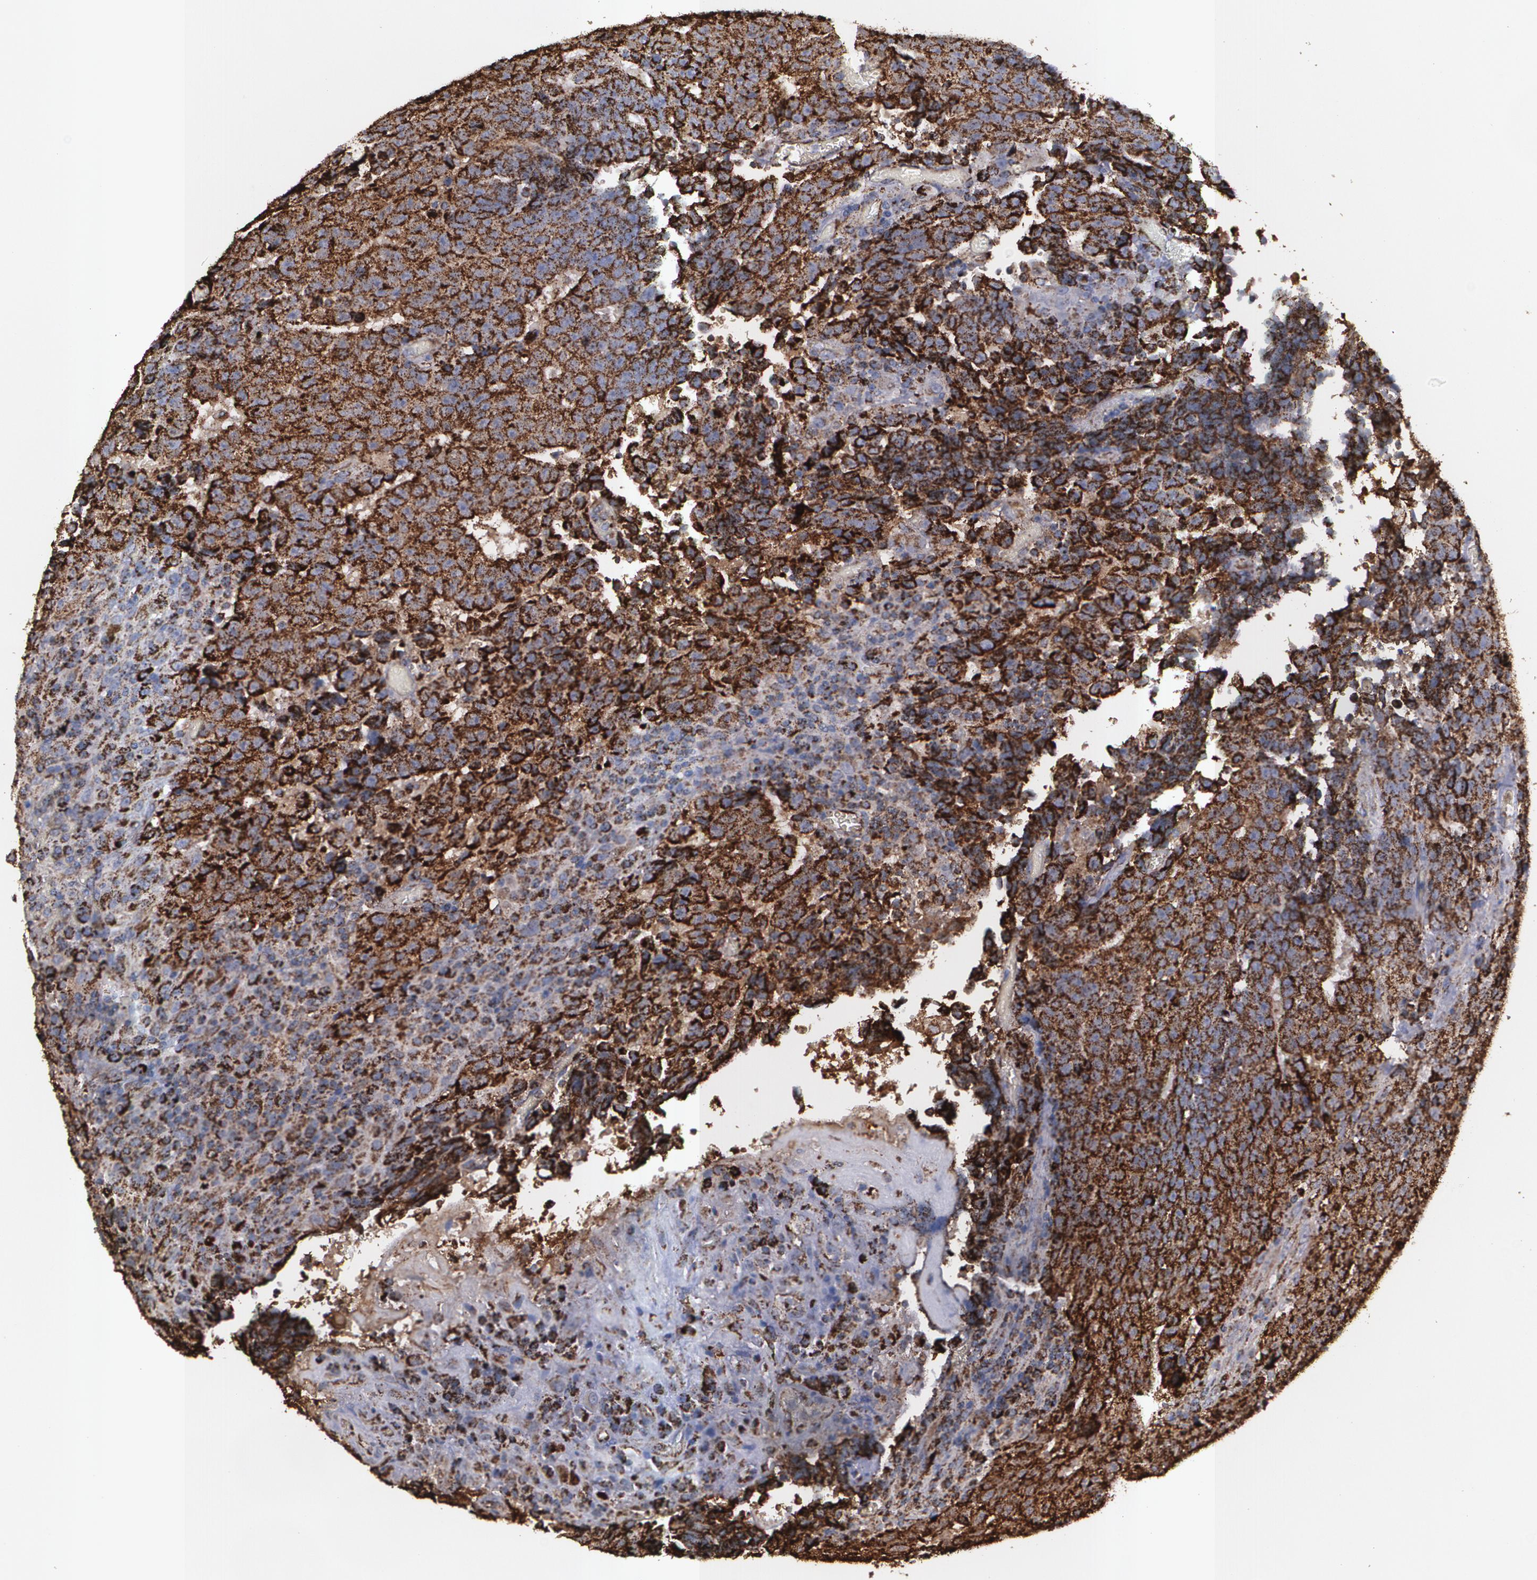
{"staining": {"intensity": "strong", "quantity": ">75%", "location": "cytoplasmic/membranous"}, "tissue": "testis cancer", "cell_type": "Tumor cells", "image_type": "cancer", "snomed": [{"axis": "morphology", "description": "Necrosis, NOS"}, {"axis": "morphology", "description": "Carcinoma, Embryonal, NOS"}, {"axis": "topography", "description": "Testis"}], "caption": "Immunohistochemistry (IHC) image of human testis embryonal carcinoma stained for a protein (brown), which exhibits high levels of strong cytoplasmic/membranous positivity in approximately >75% of tumor cells.", "gene": "HSPD1", "patient": {"sex": "male", "age": 19}}